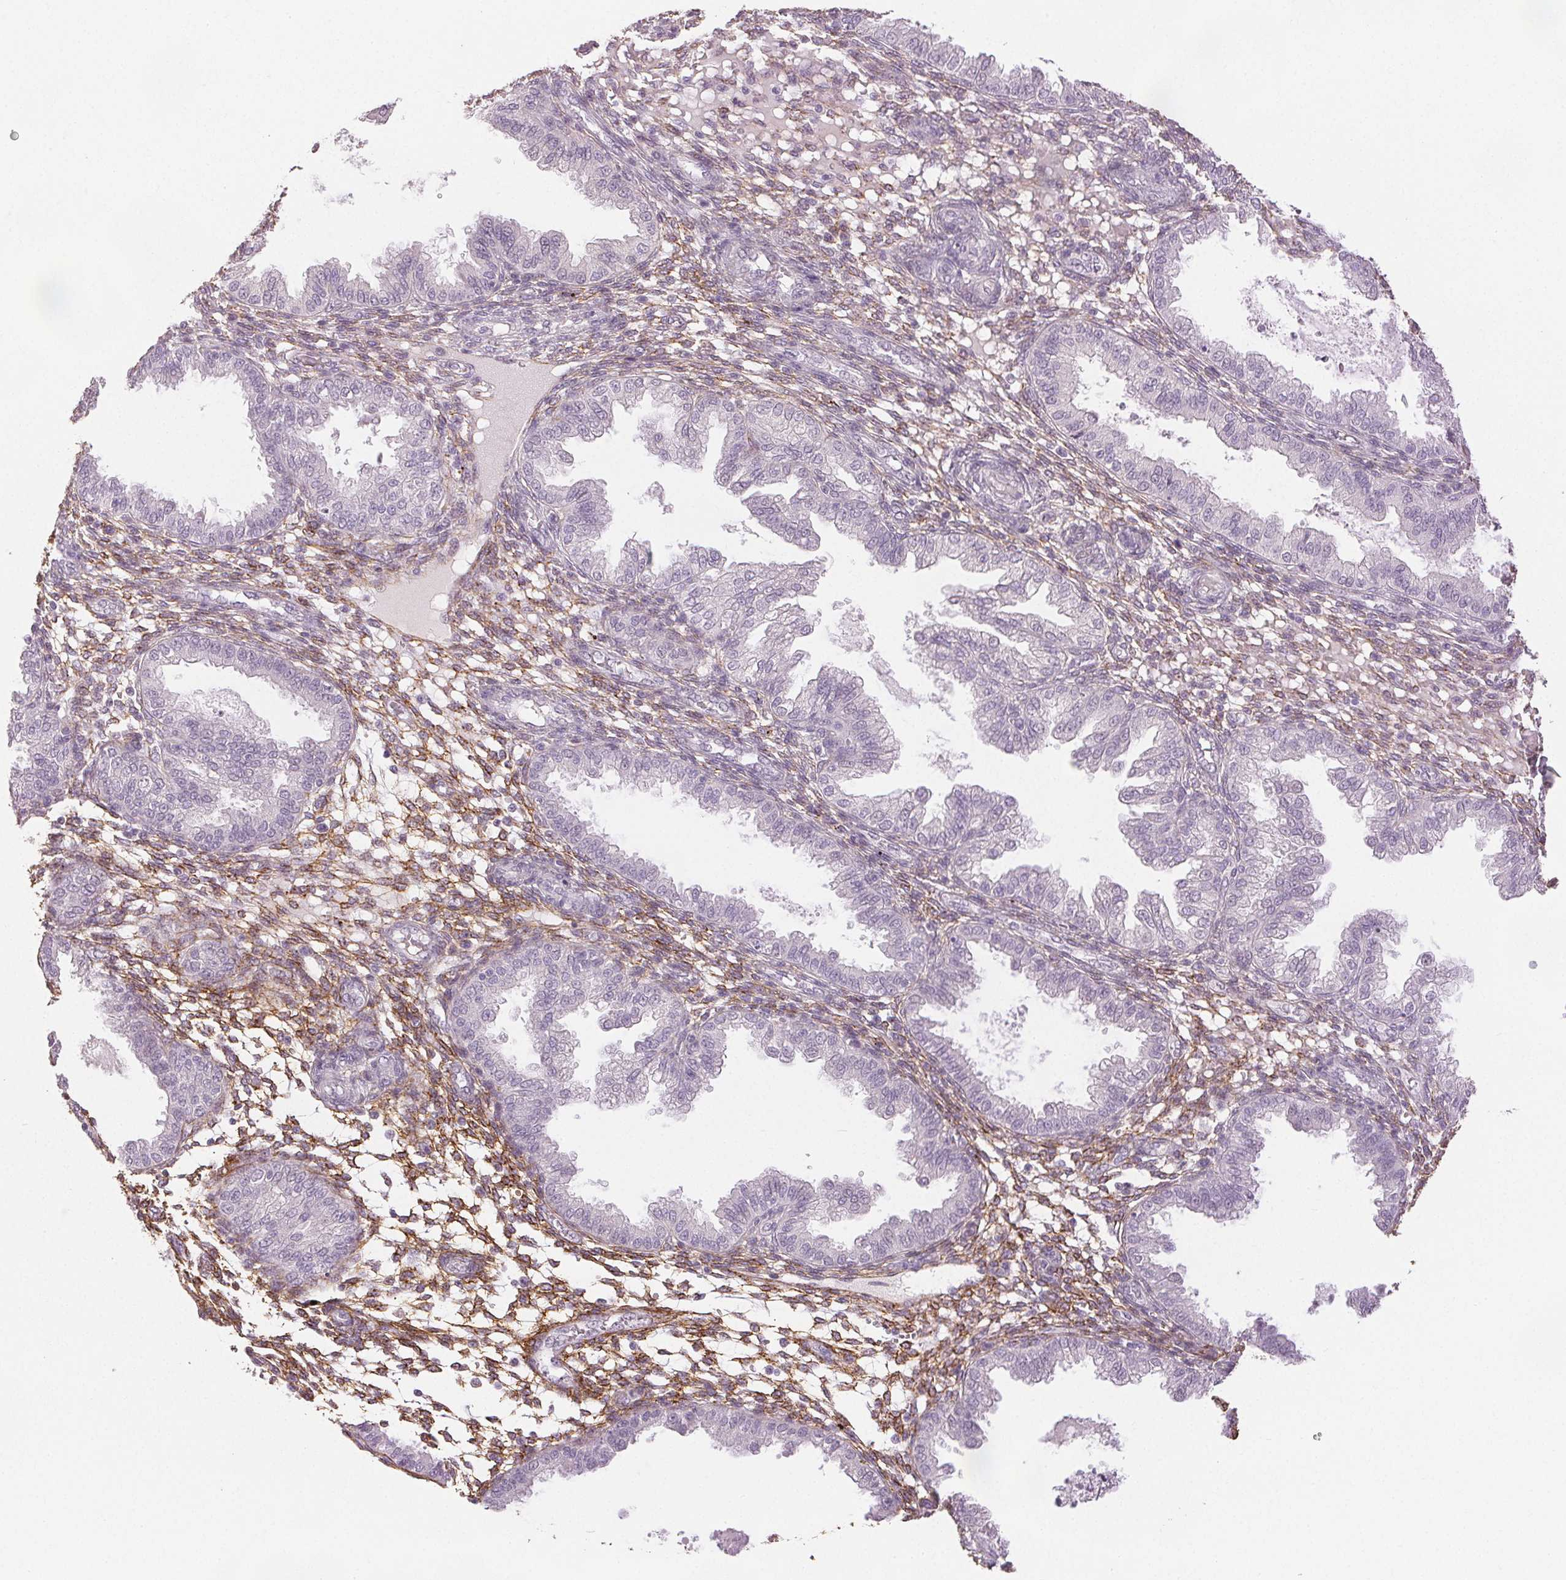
{"staining": {"intensity": "strong", "quantity": "25%-75%", "location": "cytoplasmic/membranous"}, "tissue": "endometrium", "cell_type": "Cells in endometrial stroma", "image_type": "normal", "snomed": [{"axis": "morphology", "description": "Normal tissue, NOS"}, {"axis": "topography", "description": "Endometrium"}], "caption": "About 25%-75% of cells in endometrial stroma in benign endometrium display strong cytoplasmic/membranous protein positivity as visualized by brown immunohistochemical staining.", "gene": "FBN1", "patient": {"sex": "female", "age": 33}}